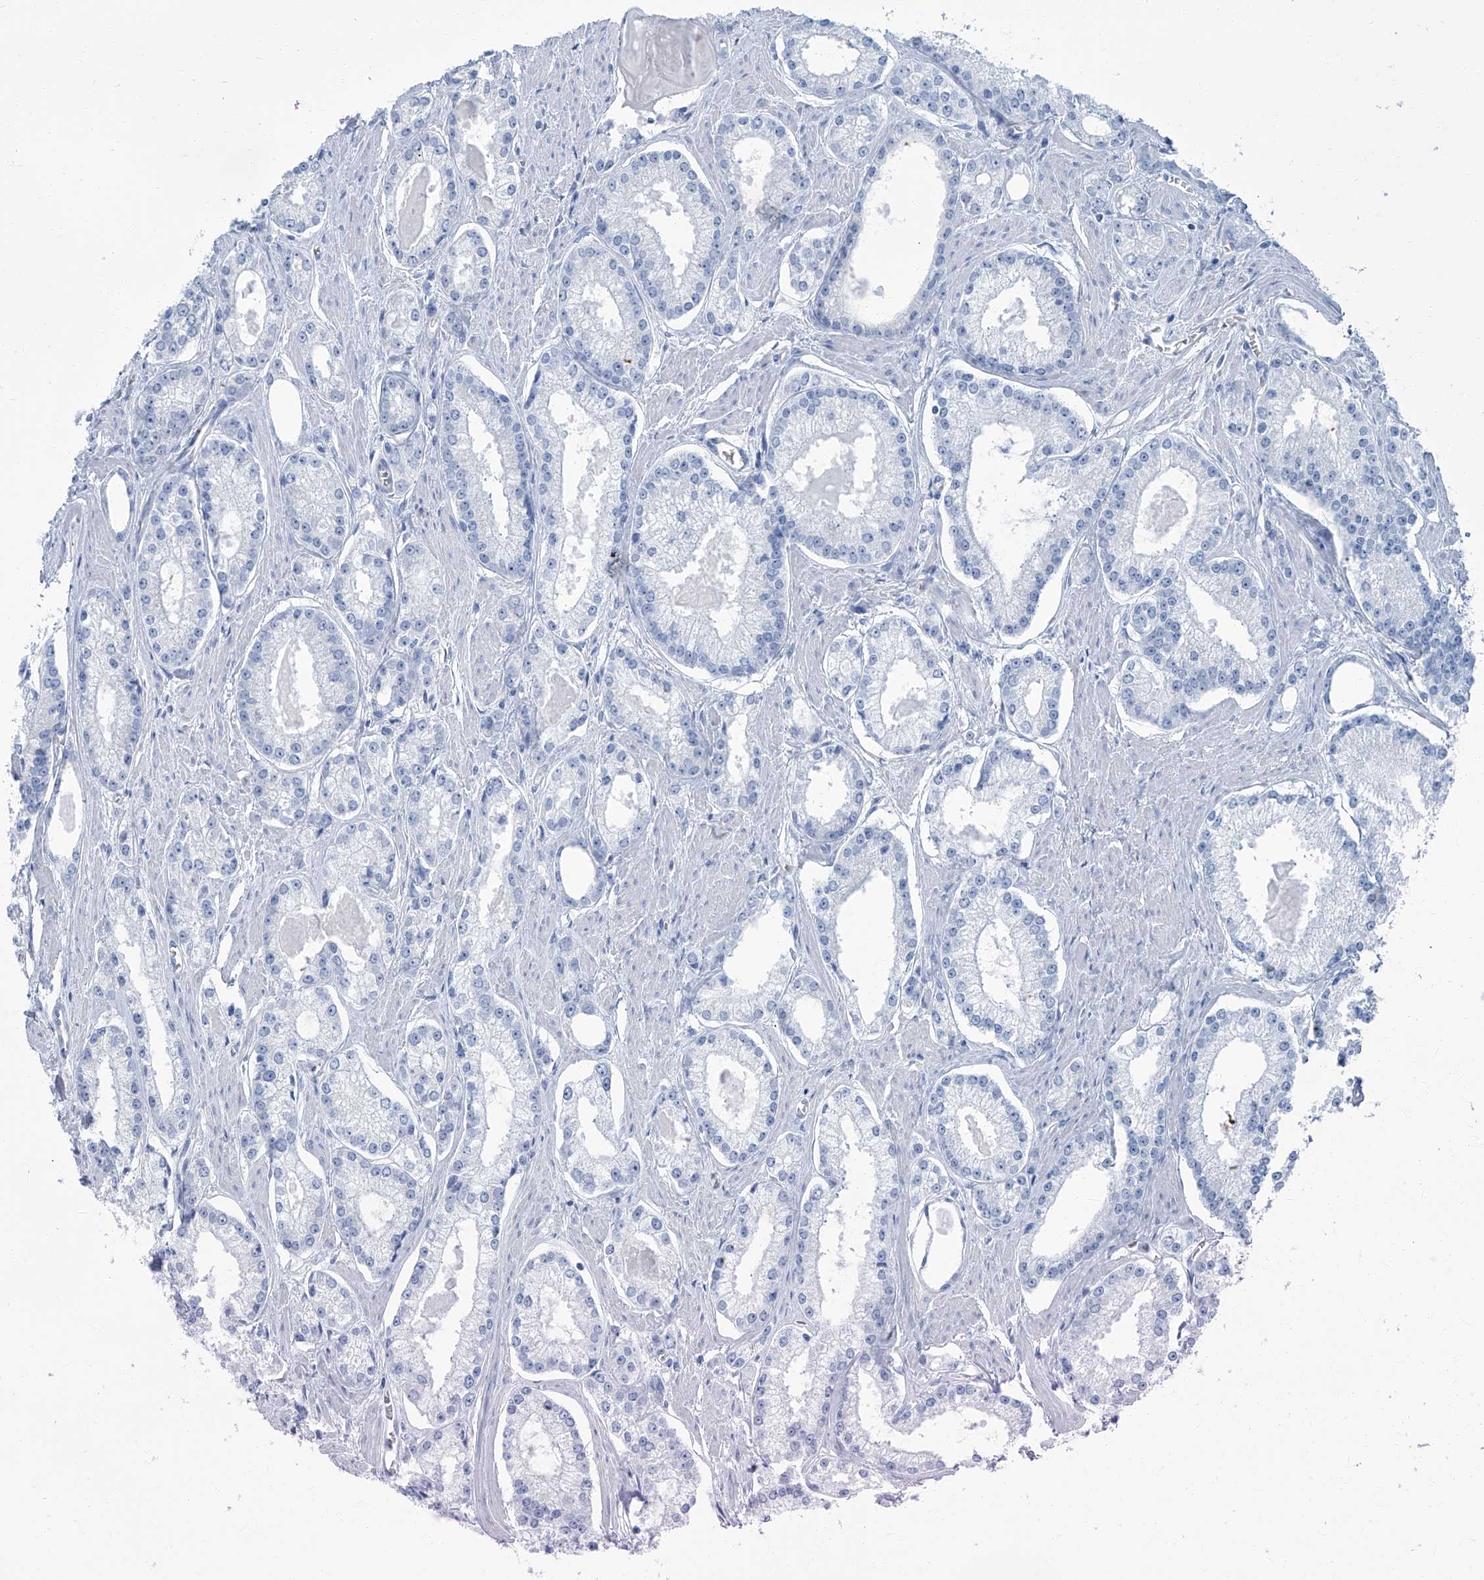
{"staining": {"intensity": "negative", "quantity": "none", "location": "none"}, "tissue": "prostate cancer", "cell_type": "Tumor cells", "image_type": "cancer", "snomed": [{"axis": "morphology", "description": "Adenocarcinoma, Low grade"}, {"axis": "topography", "description": "Prostate"}], "caption": "A photomicrograph of human low-grade adenocarcinoma (prostate) is negative for staining in tumor cells. (DAB (3,3'-diaminobenzidine) immunohistochemistry with hematoxylin counter stain).", "gene": "PFKL", "patient": {"sex": "male", "age": 54}}